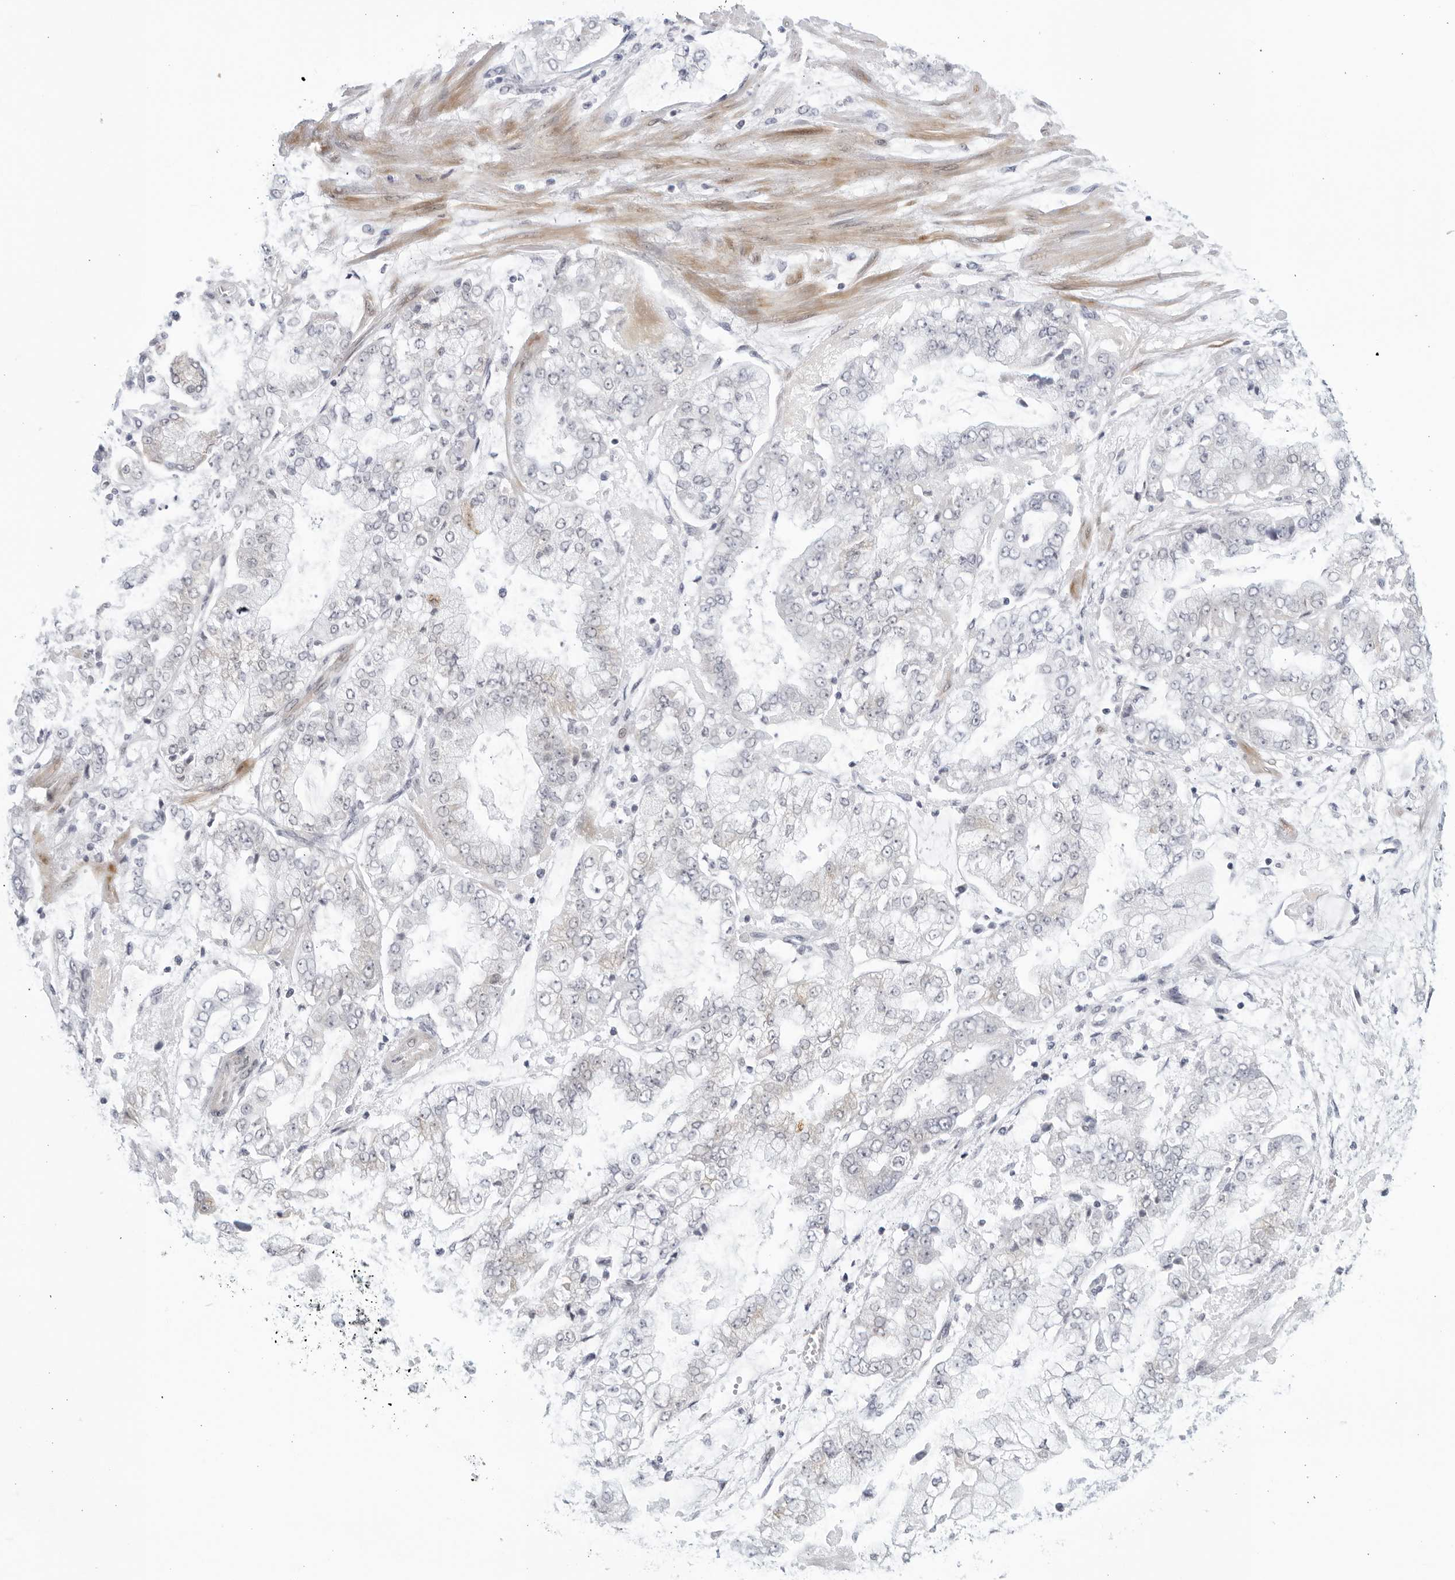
{"staining": {"intensity": "negative", "quantity": "none", "location": "none"}, "tissue": "stomach cancer", "cell_type": "Tumor cells", "image_type": "cancer", "snomed": [{"axis": "morphology", "description": "Adenocarcinoma, NOS"}, {"axis": "topography", "description": "Stomach"}], "caption": "A histopathology image of human stomach cancer is negative for staining in tumor cells. Brightfield microscopy of immunohistochemistry stained with DAB (brown) and hematoxylin (blue), captured at high magnification.", "gene": "WDTC1", "patient": {"sex": "male", "age": 76}}